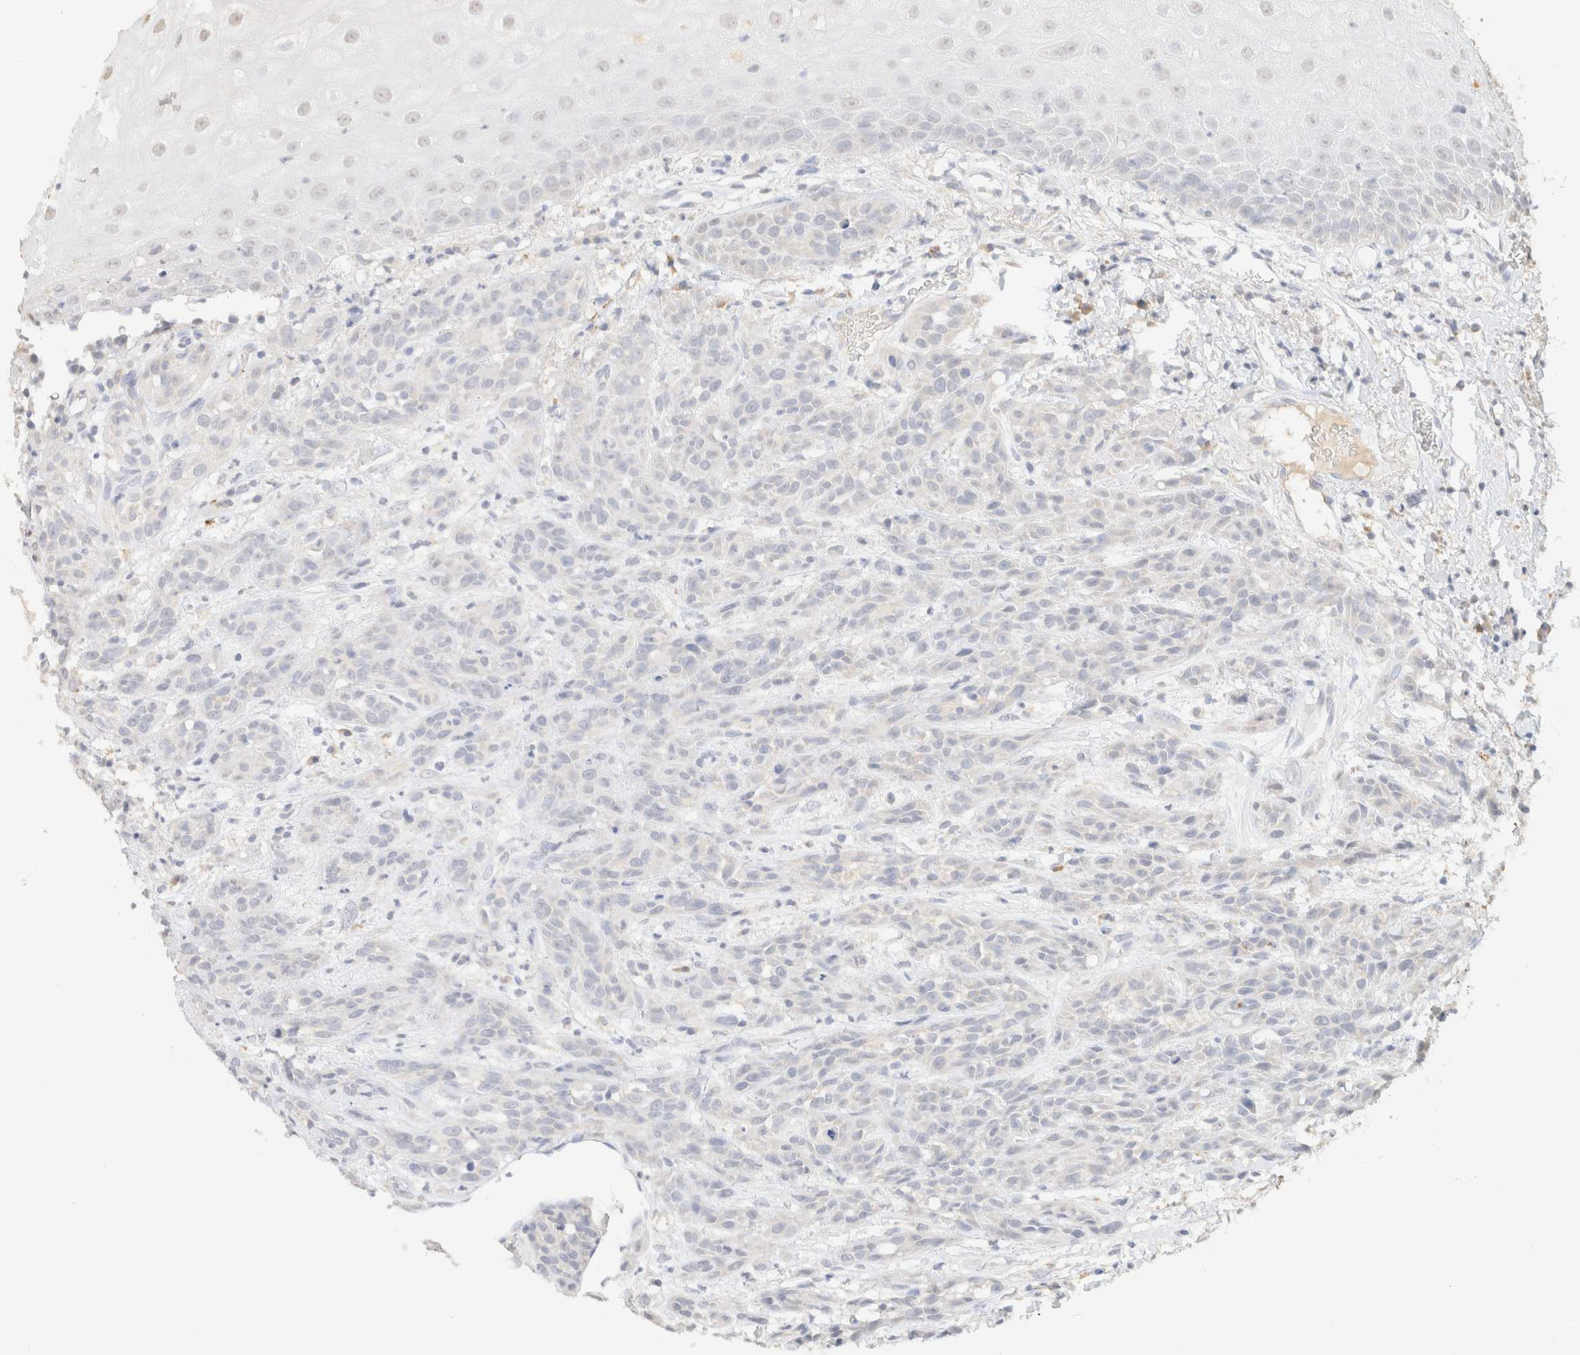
{"staining": {"intensity": "negative", "quantity": "none", "location": "none"}, "tissue": "head and neck cancer", "cell_type": "Tumor cells", "image_type": "cancer", "snomed": [{"axis": "morphology", "description": "Normal tissue, NOS"}, {"axis": "morphology", "description": "Squamous cell carcinoma, NOS"}, {"axis": "topography", "description": "Cartilage tissue"}, {"axis": "topography", "description": "Head-Neck"}], "caption": "Tumor cells are negative for brown protein staining in head and neck squamous cell carcinoma.", "gene": "CPA1", "patient": {"sex": "male", "age": 62}}